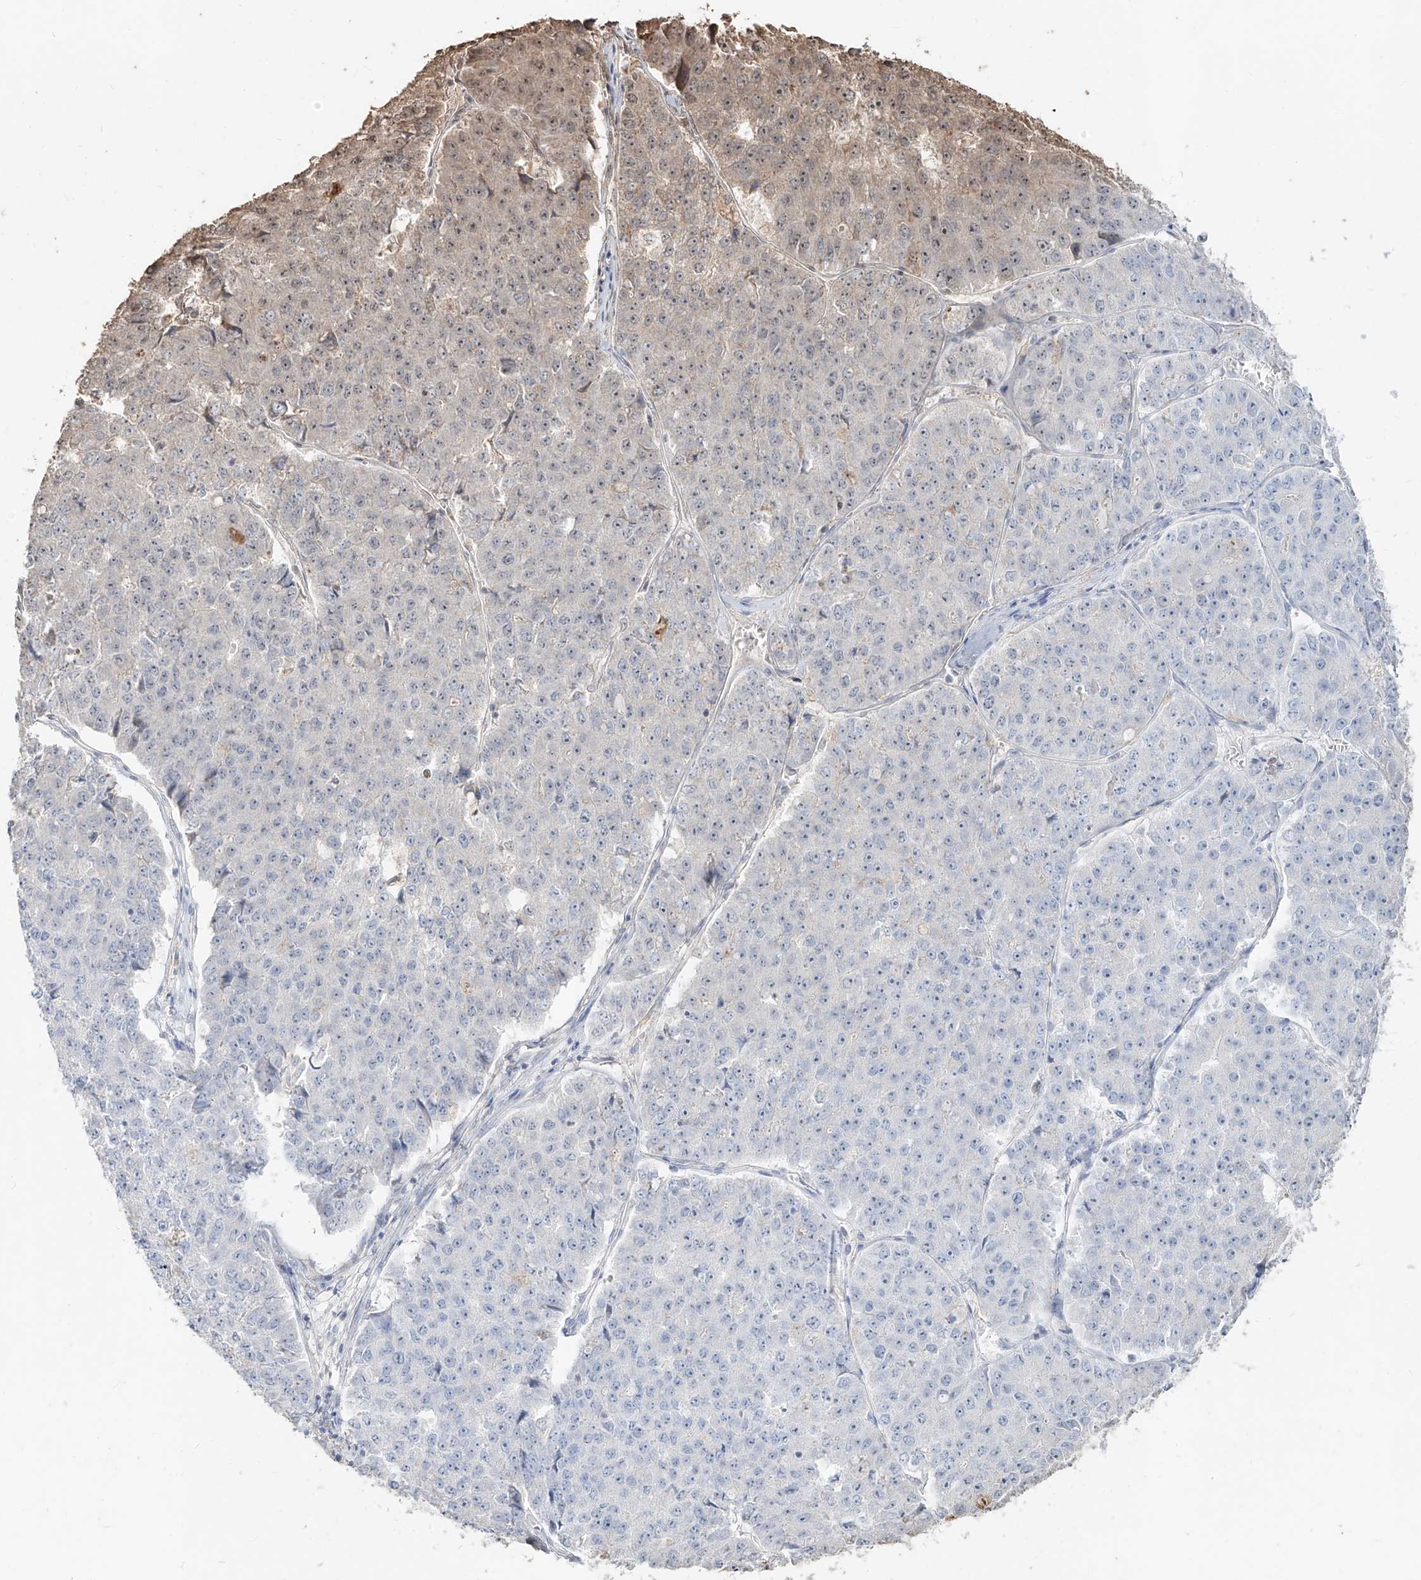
{"staining": {"intensity": "moderate", "quantity": "<25%", "location": "cytoplasmic/membranous,nuclear"}, "tissue": "pancreatic cancer", "cell_type": "Tumor cells", "image_type": "cancer", "snomed": [{"axis": "morphology", "description": "Adenocarcinoma, NOS"}, {"axis": "topography", "description": "Pancreas"}], "caption": "Pancreatic cancer stained for a protein shows moderate cytoplasmic/membranous and nuclear positivity in tumor cells. The staining was performed using DAB (3,3'-diaminobenzidine), with brown indicating positive protein expression. Nuclei are stained blue with hematoxylin.", "gene": "ZNF660", "patient": {"sex": "male", "age": 50}}